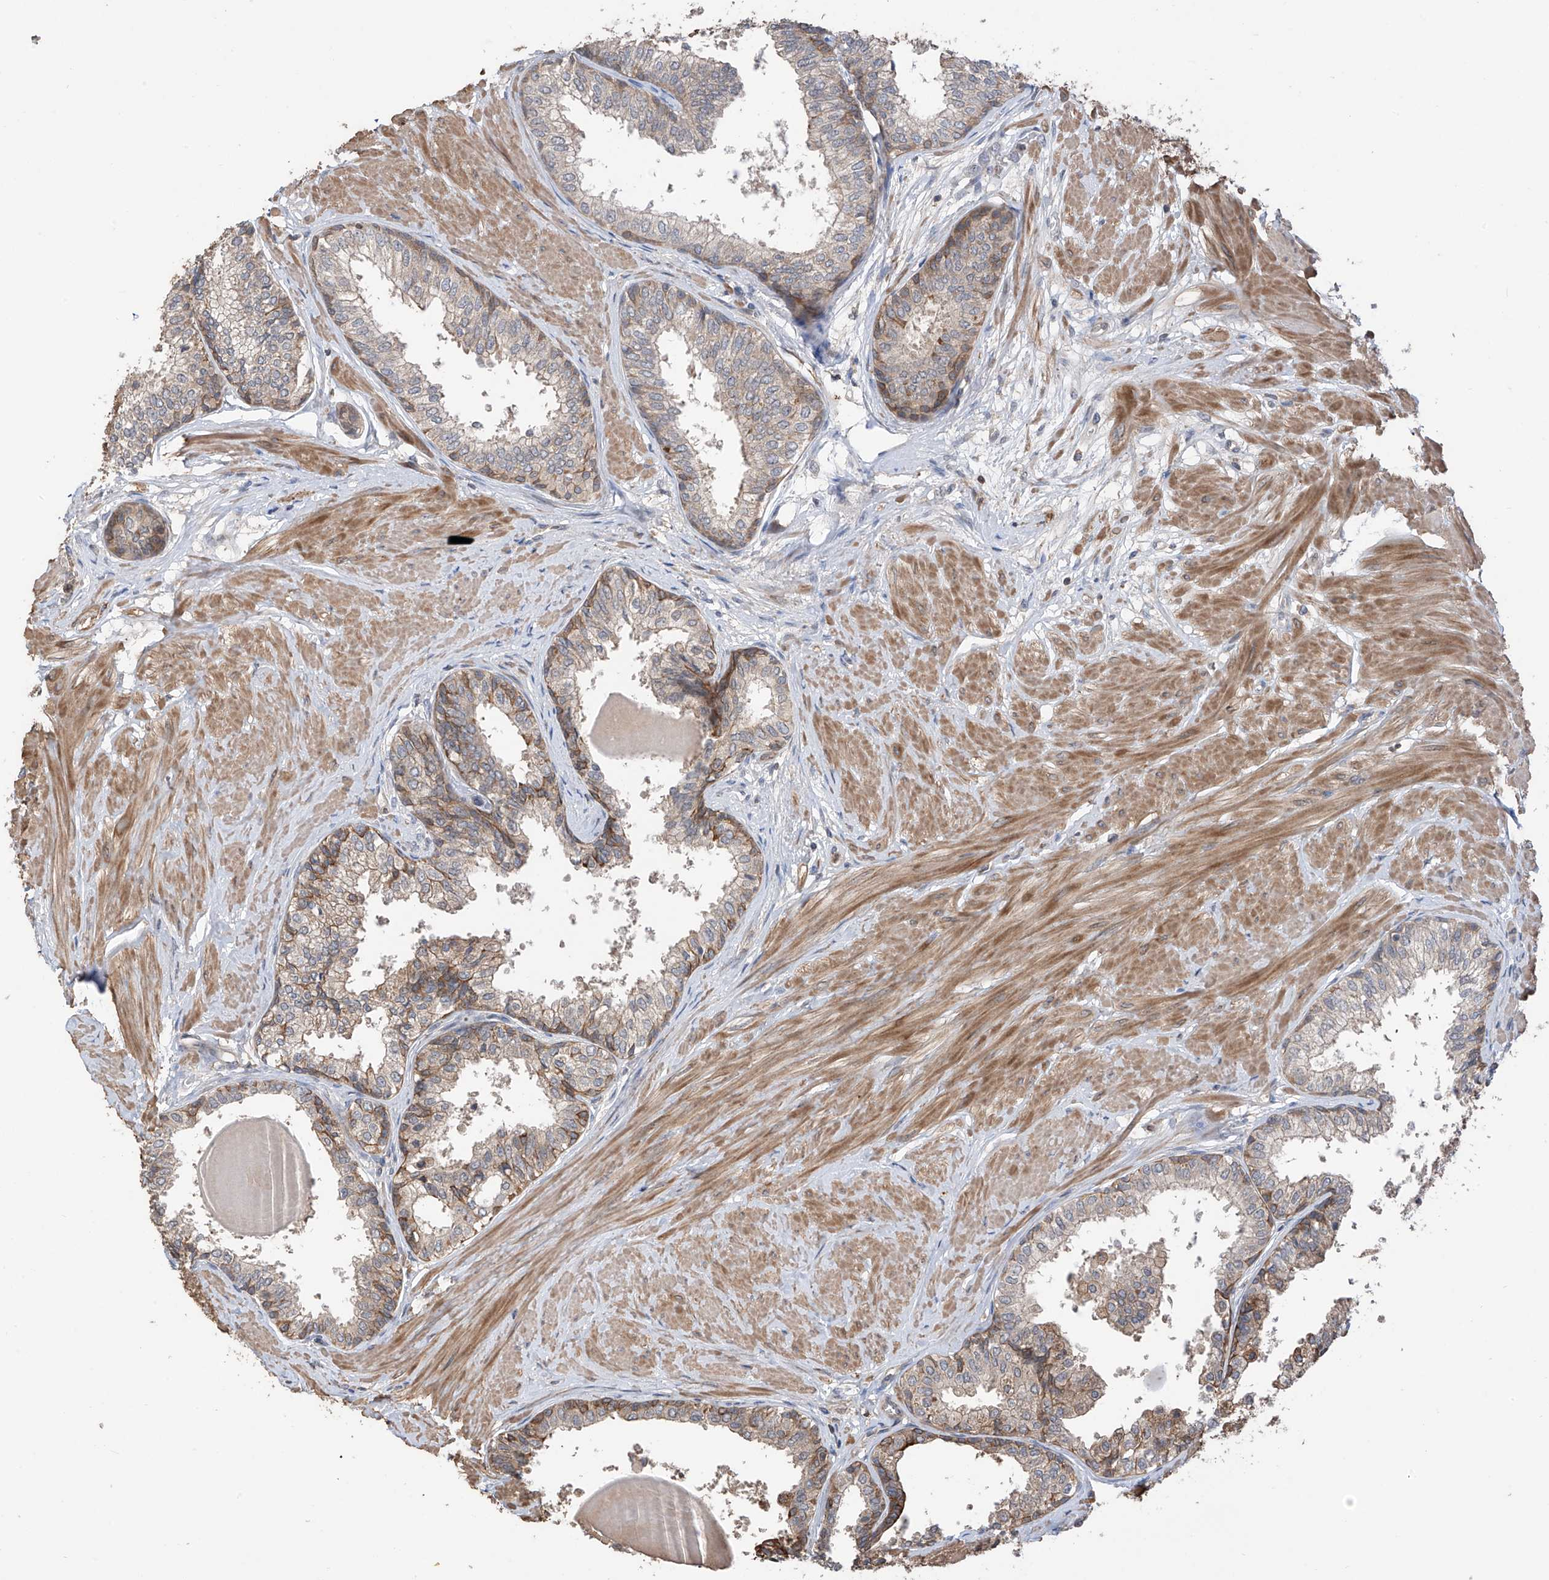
{"staining": {"intensity": "moderate", "quantity": "25%-75%", "location": "cytoplasmic/membranous"}, "tissue": "prostate", "cell_type": "Glandular cells", "image_type": "normal", "snomed": [{"axis": "morphology", "description": "Normal tissue, NOS"}, {"axis": "topography", "description": "Prostate"}], "caption": "Immunohistochemical staining of normal human prostate displays medium levels of moderate cytoplasmic/membranous expression in approximately 25%-75% of glandular cells. The protein is shown in brown color, while the nuclei are stained blue.", "gene": "RPAIN", "patient": {"sex": "male", "age": 48}}